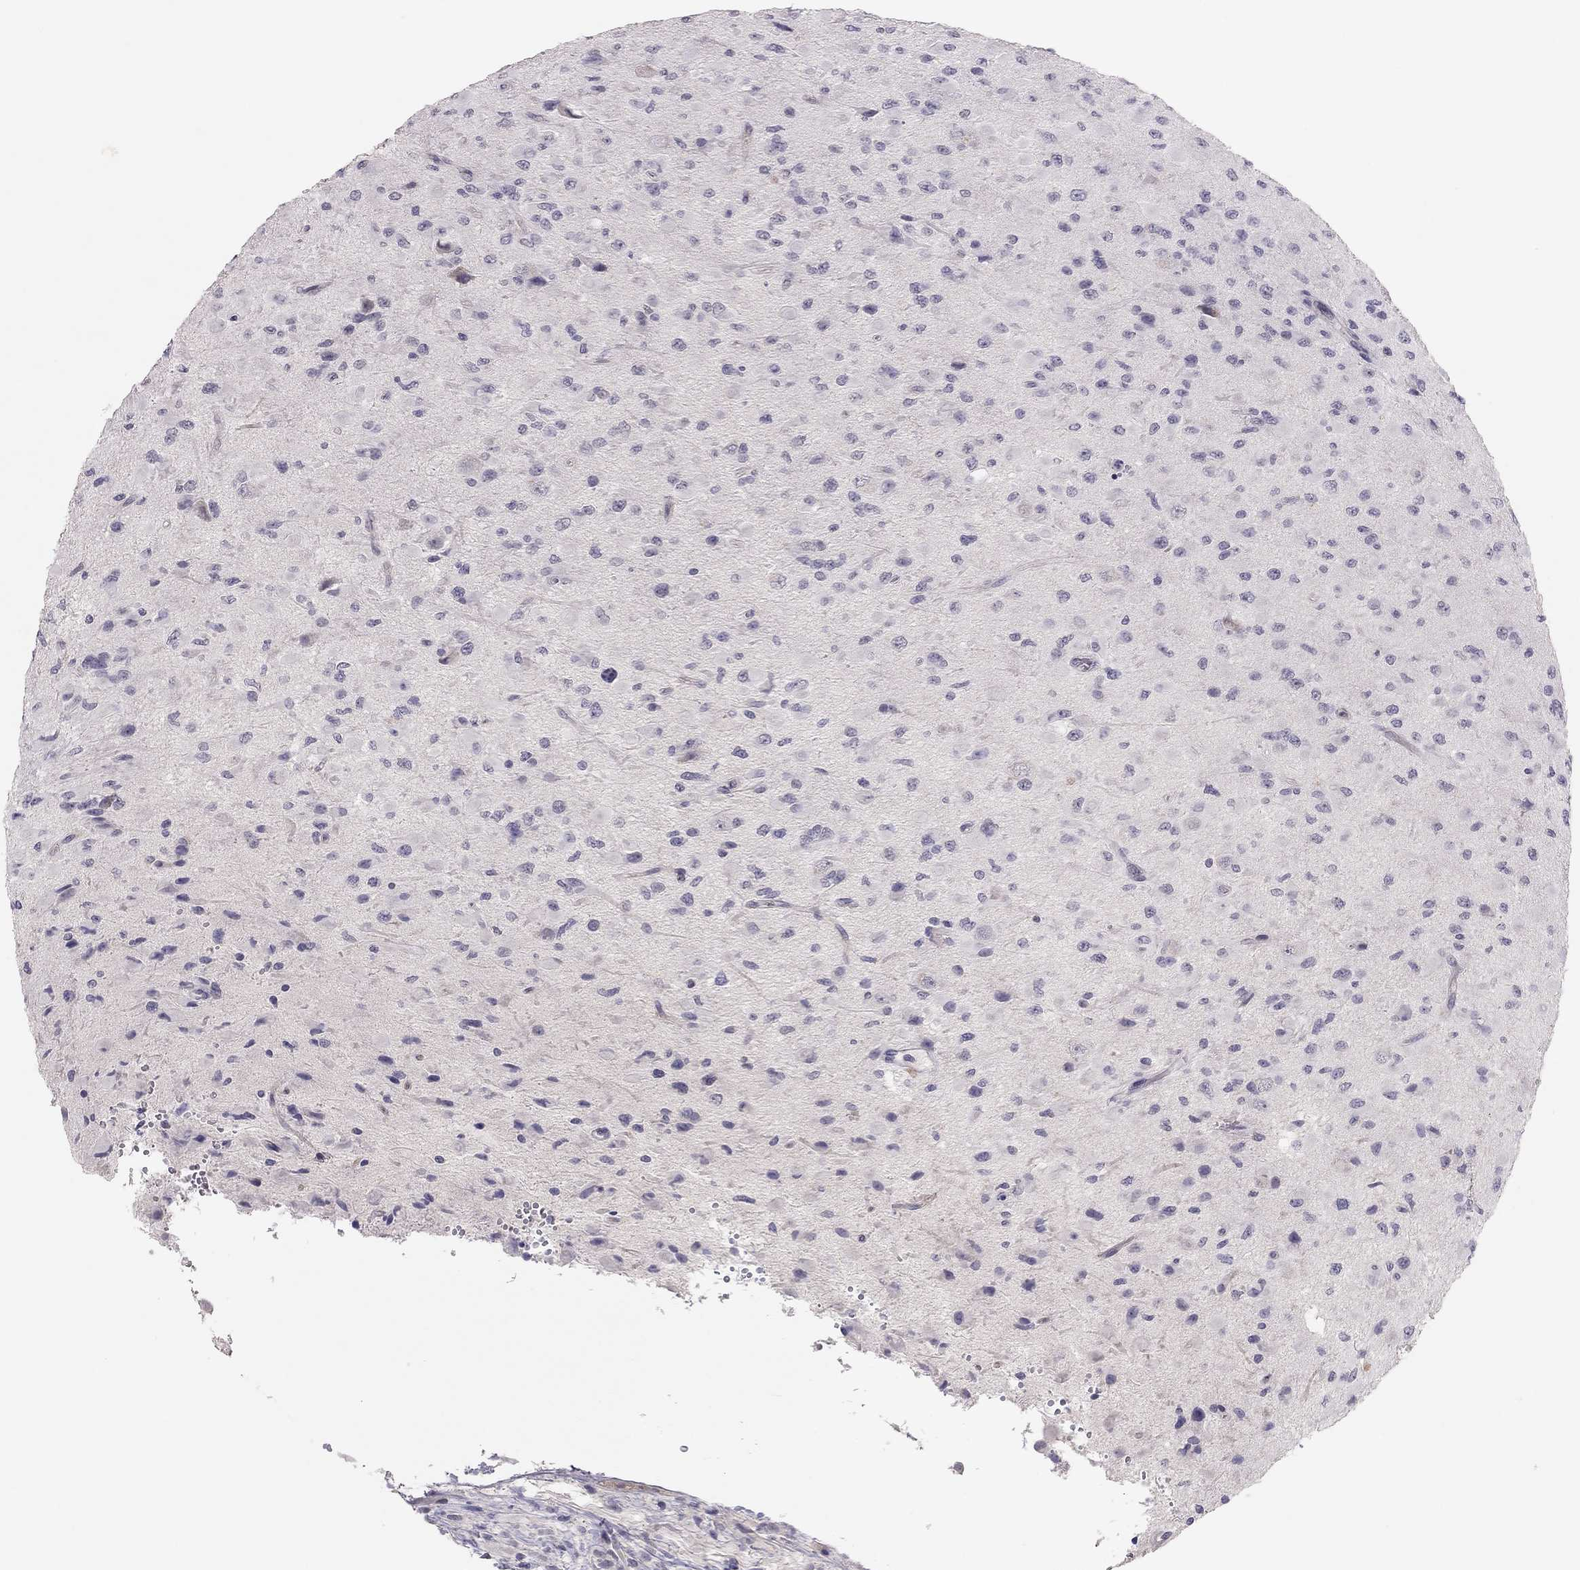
{"staining": {"intensity": "negative", "quantity": "none", "location": "none"}, "tissue": "glioma", "cell_type": "Tumor cells", "image_type": "cancer", "snomed": [{"axis": "morphology", "description": "Glioma, malignant, High grade"}, {"axis": "topography", "description": "Cerebral cortex"}], "caption": "High-grade glioma (malignant) stained for a protein using immunohistochemistry (IHC) demonstrates no positivity tumor cells.", "gene": "ADORA2A", "patient": {"sex": "male", "age": 35}}